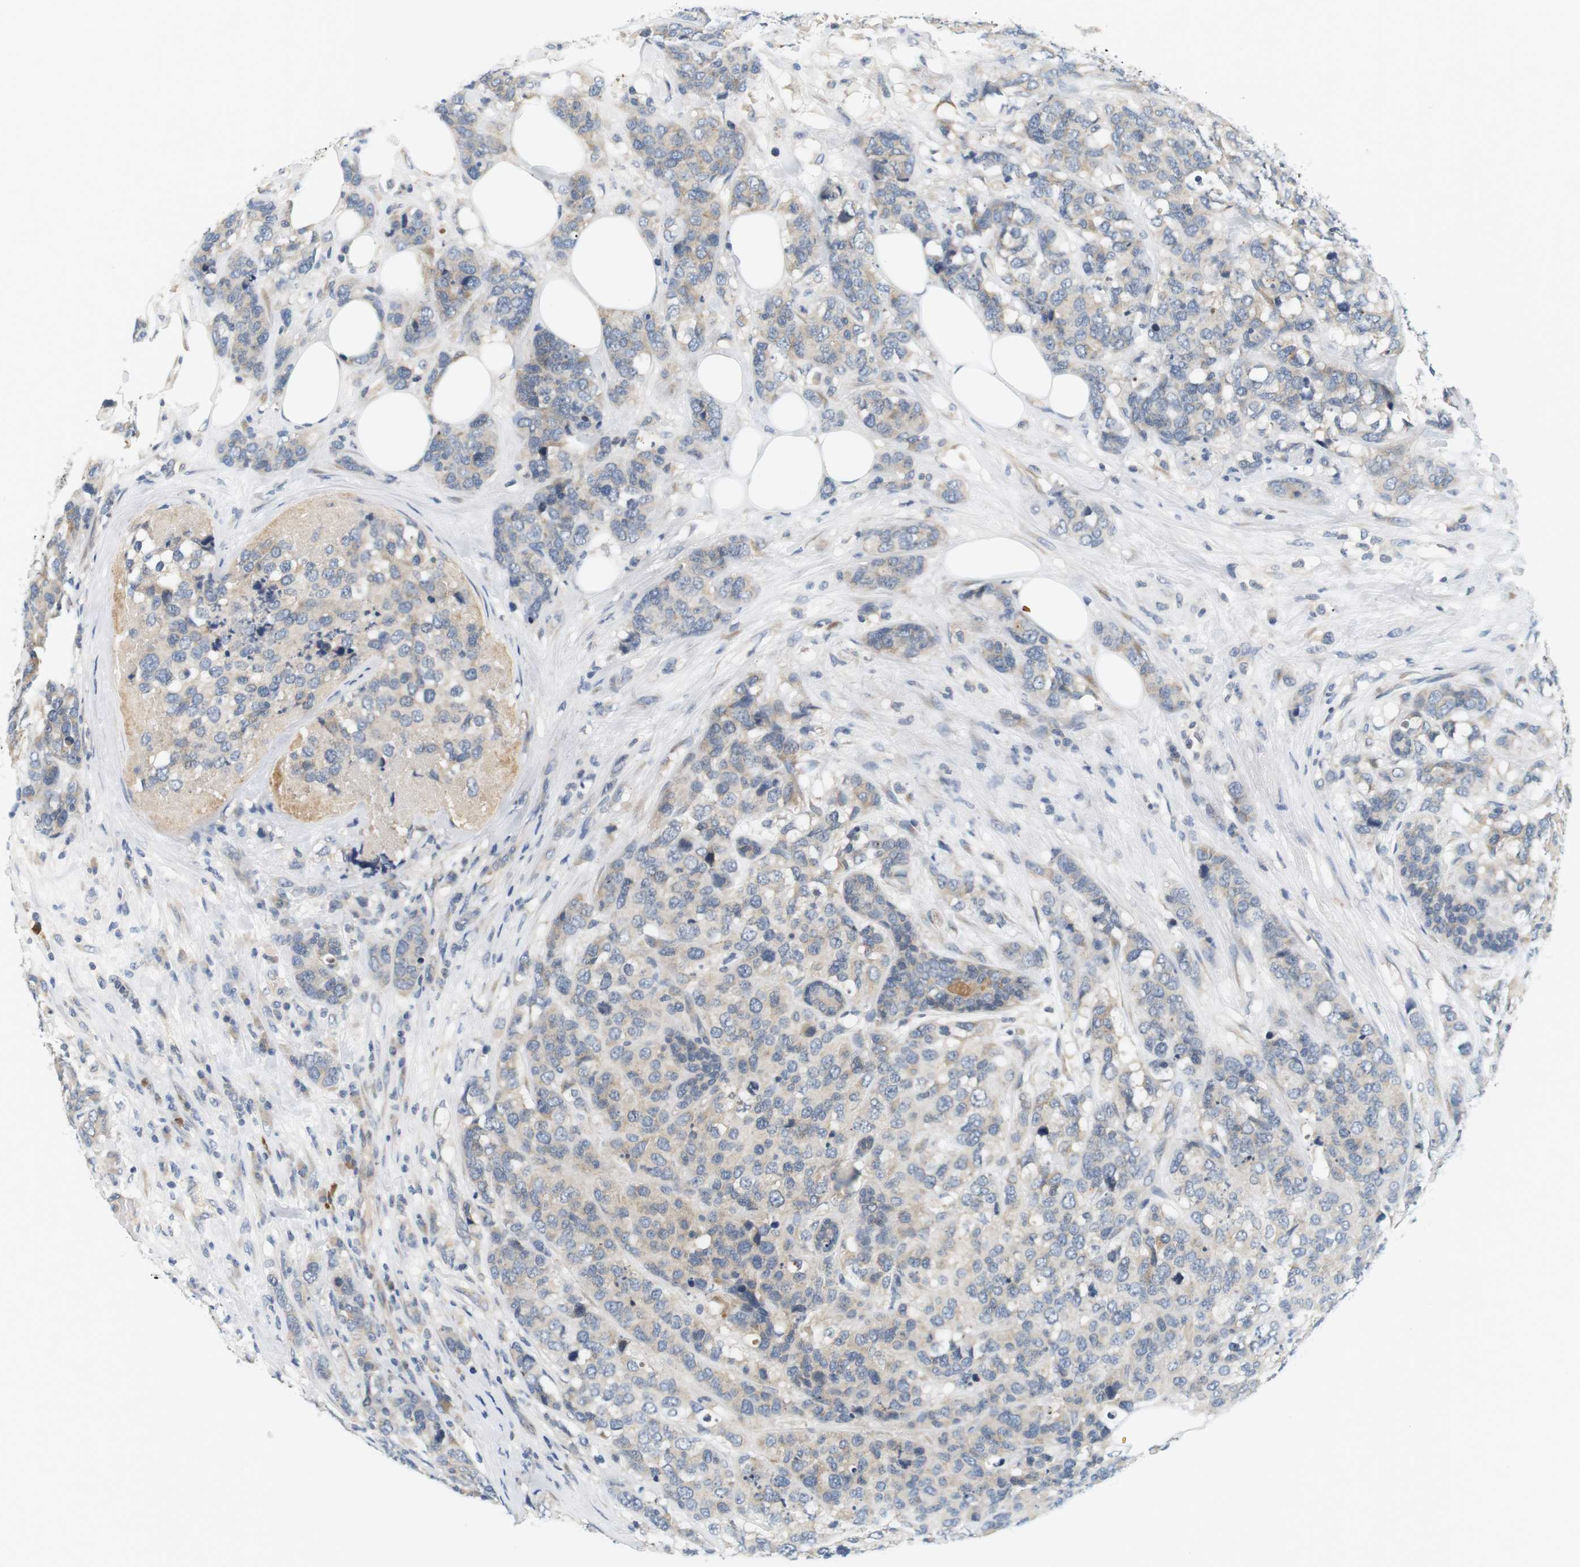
{"staining": {"intensity": "negative", "quantity": "none", "location": "none"}, "tissue": "breast cancer", "cell_type": "Tumor cells", "image_type": "cancer", "snomed": [{"axis": "morphology", "description": "Lobular carcinoma"}, {"axis": "topography", "description": "Breast"}], "caption": "A histopathology image of human breast cancer (lobular carcinoma) is negative for staining in tumor cells.", "gene": "EVA1C", "patient": {"sex": "female", "age": 59}}